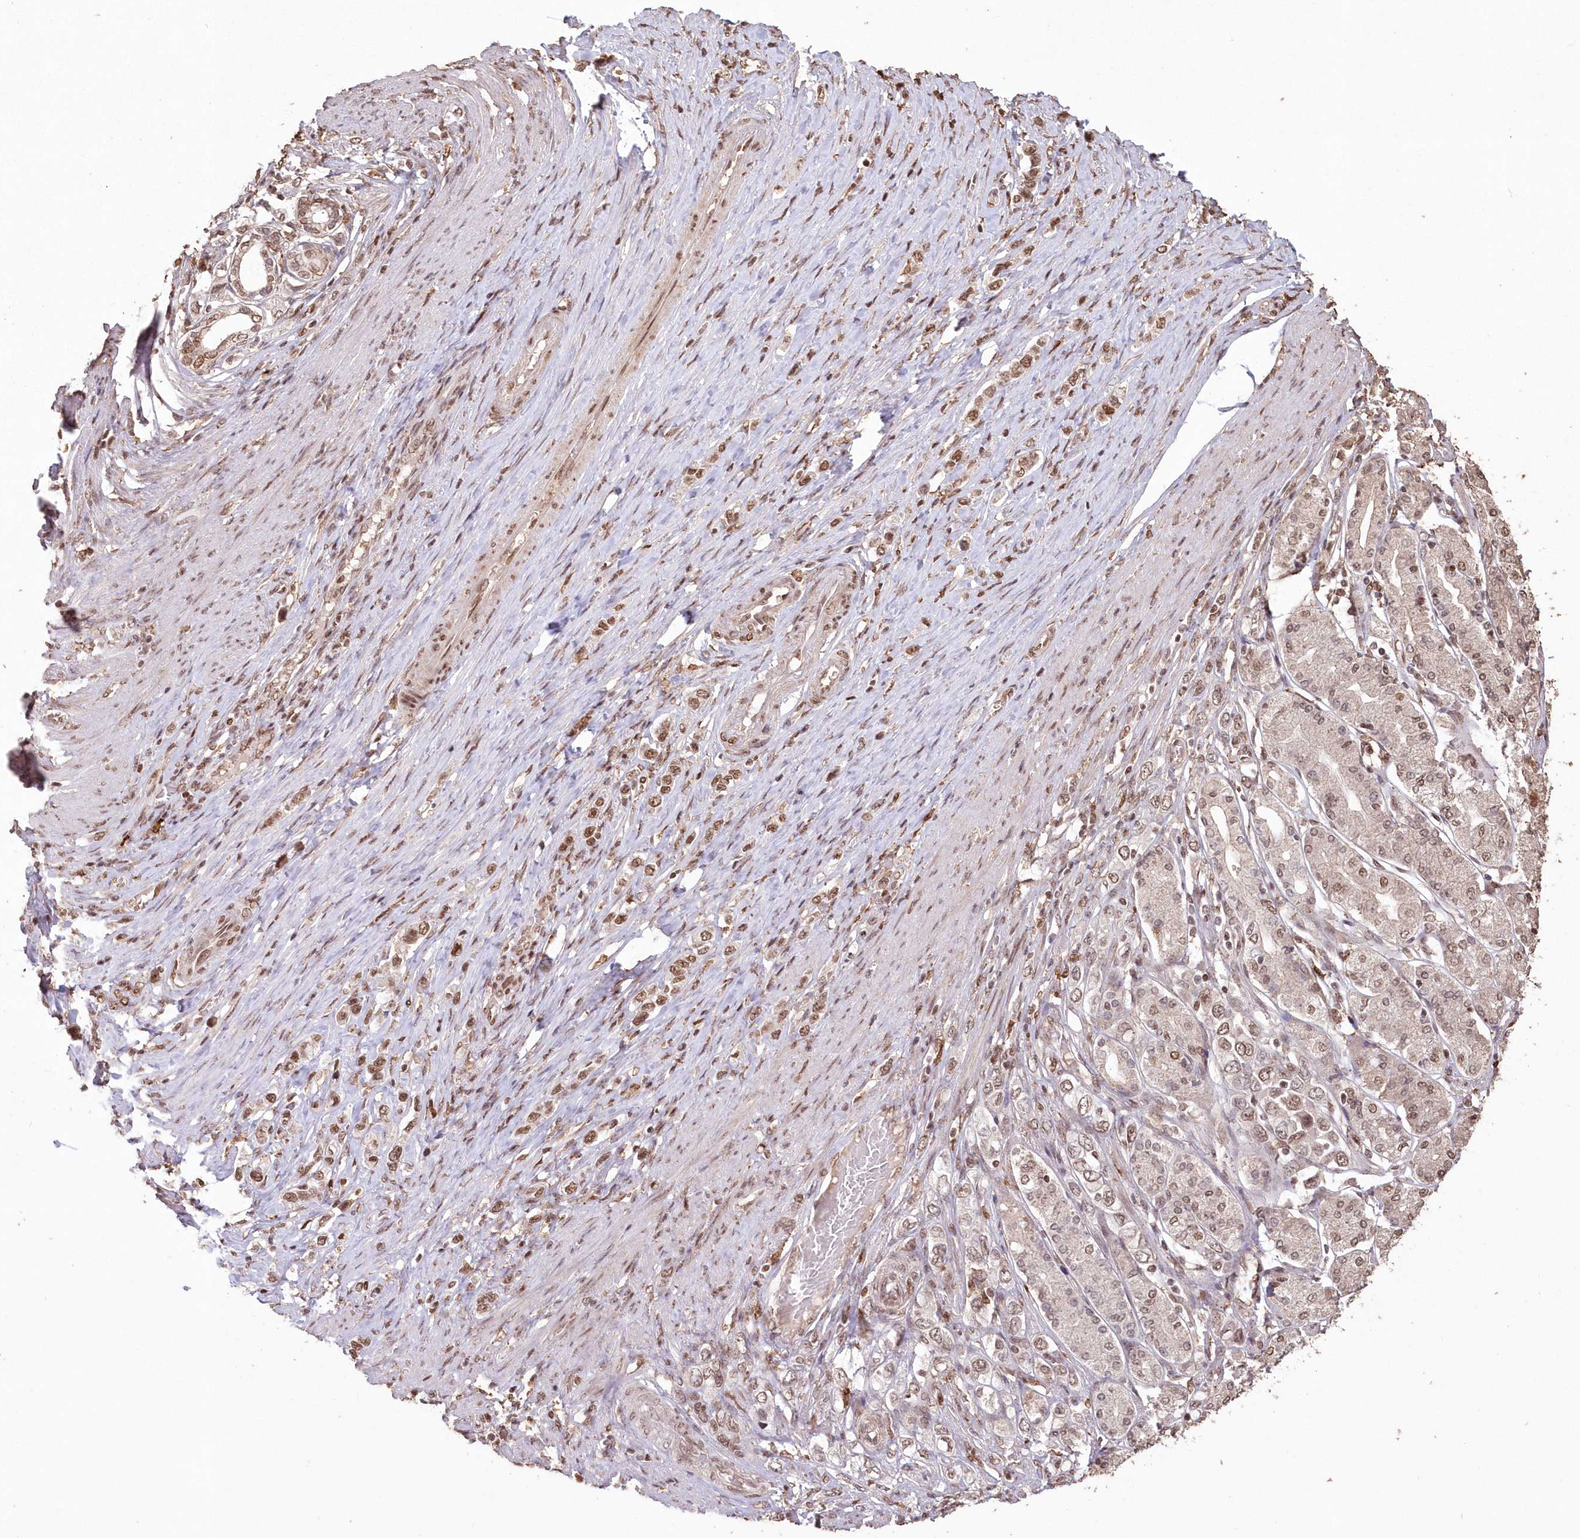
{"staining": {"intensity": "moderate", "quantity": ">75%", "location": "nuclear"}, "tissue": "stomach cancer", "cell_type": "Tumor cells", "image_type": "cancer", "snomed": [{"axis": "morphology", "description": "Adenocarcinoma, NOS"}, {"axis": "topography", "description": "Stomach"}], "caption": "Stomach cancer stained with a brown dye reveals moderate nuclear positive positivity in about >75% of tumor cells.", "gene": "PDS5A", "patient": {"sex": "female", "age": 65}}